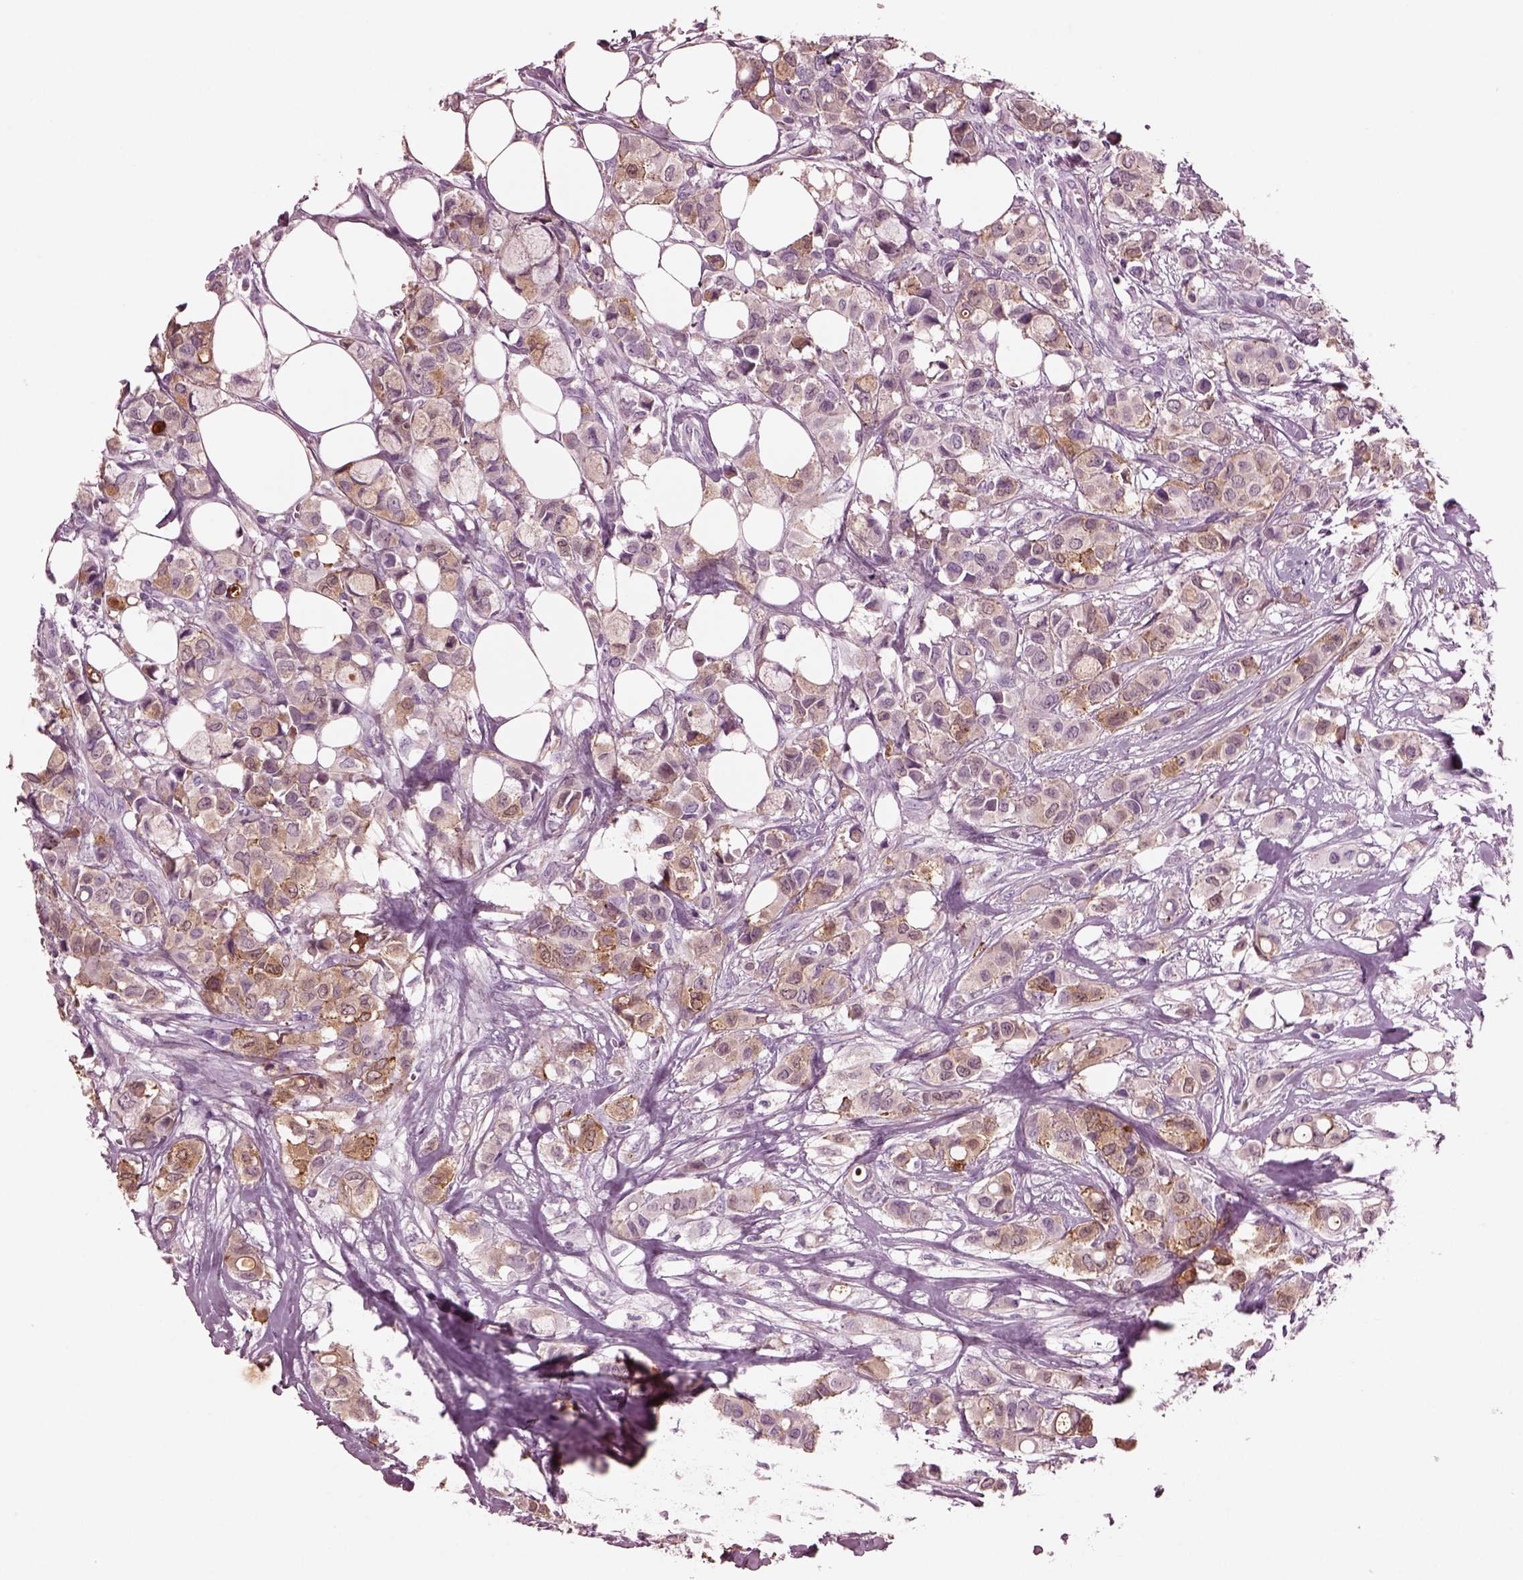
{"staining": {"intensity": "moderate", "quantity": "<25%", "location": "cytoplasmic/membranous"}, "tissue": "breast cancer", "cell_type": "Tumor cells", "image_type": "cancer", "snomed": [{"axis": "morphology", "description": "Duct carcinoma"}, {"axis": "topography", "description": "Breast"}], "caption": "This image displays breast cancer stained with immunohistochemistry (IHC) to label a protein in brown. The cytoplasmic/membranous of tumor cells show moderate positivity for the protein. Nuclei are counter-stained blue.", "gene": "GDF11", "patient": {"sex": "female", "age": 85}}